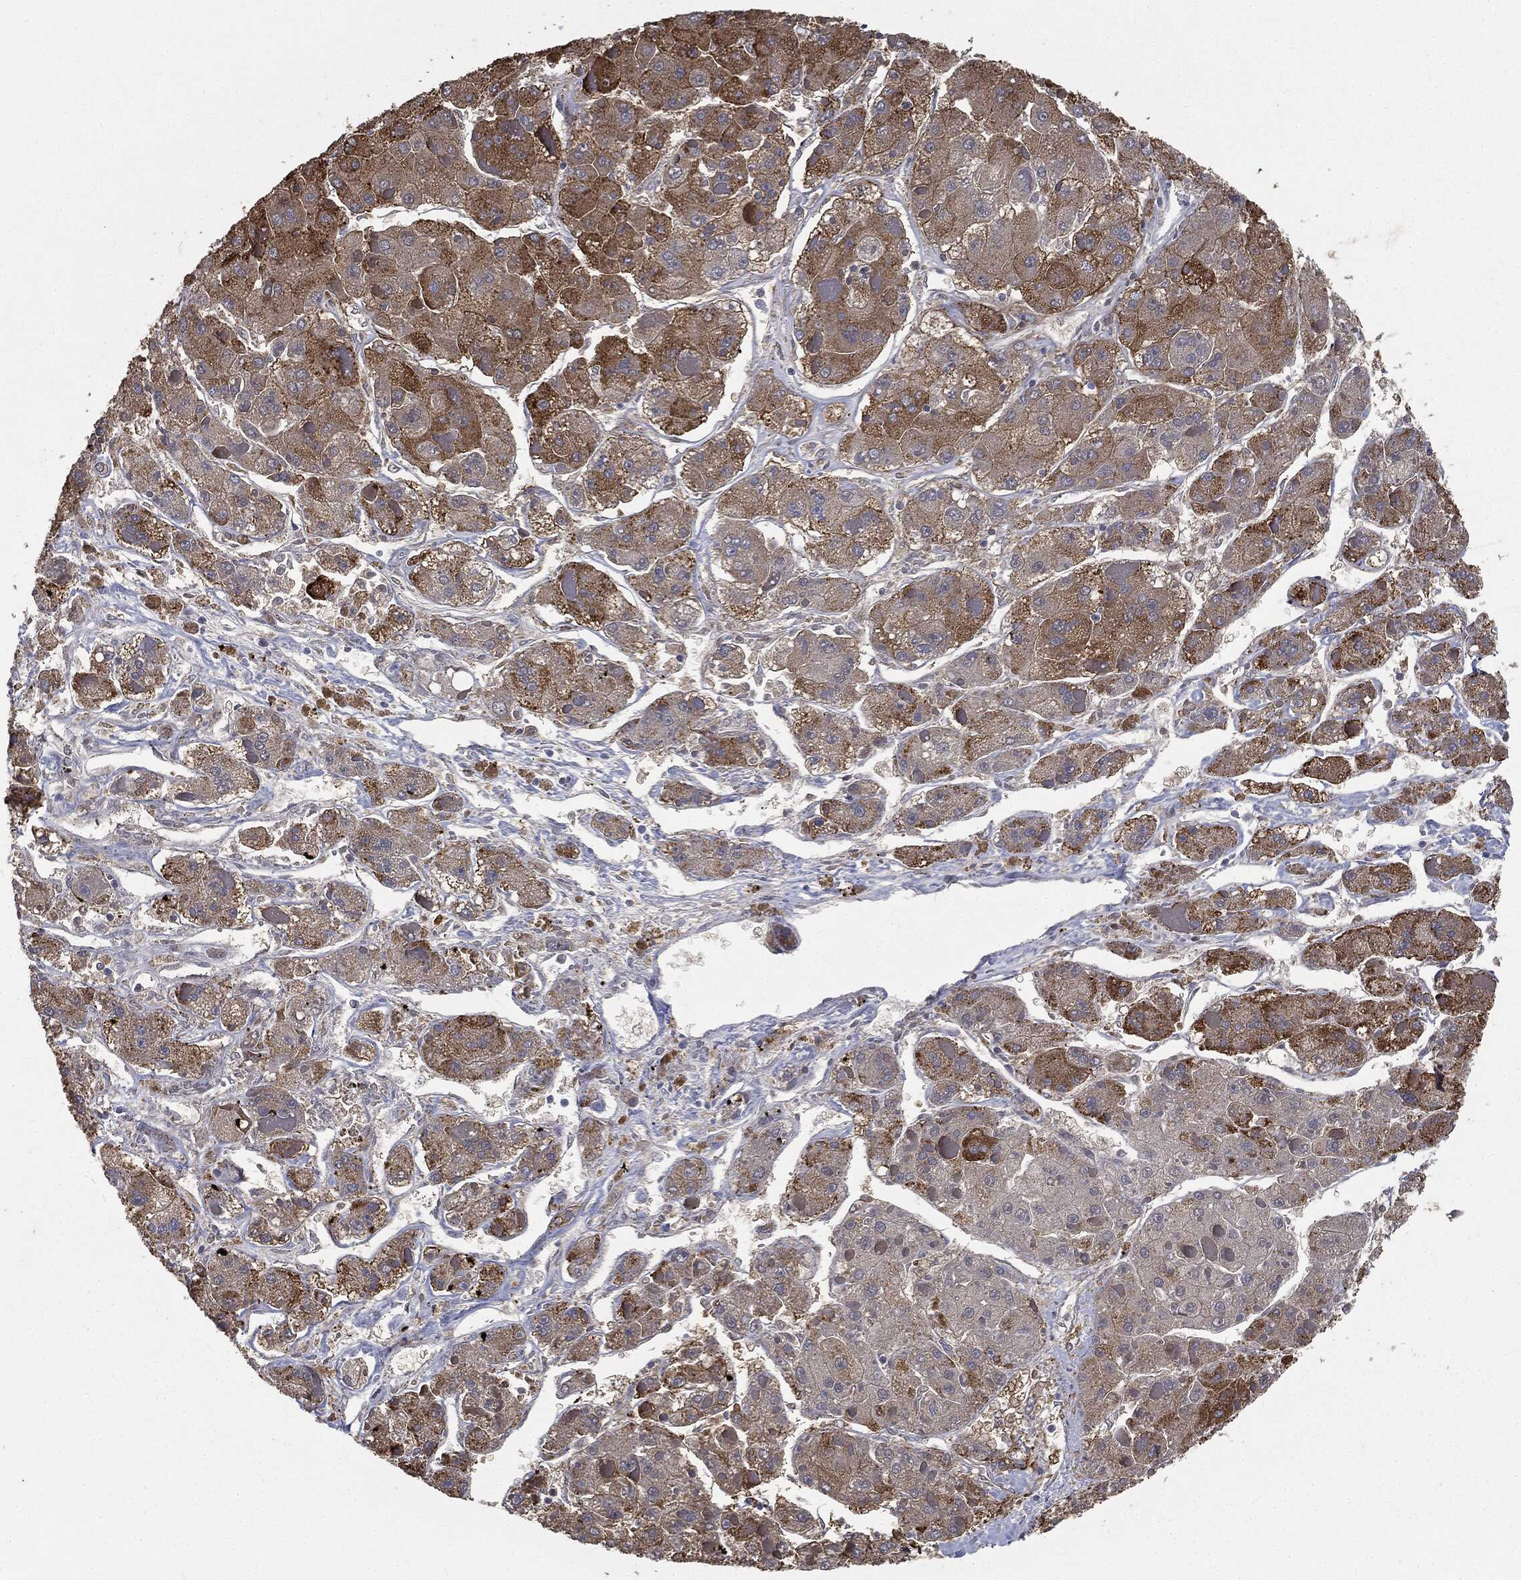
{"staining": {"intensity": "strong", "quantity": ">75%", "location": "cytoplasmic/membranous"}, "tissue": "liver cancer", "cell_type": "Tumor cells", "image_type": "cancer", "snomed": [{"axis": "morphology", "description": "Carcinoma, Hepatocellular, NOS"}, {"axis": "topography", "description": "Liver"}], "caption": "Protein expression analysis of liver hepatocellular carcinoma exhibits strong cytoplasmic/membranous staining in approximately >75% of tumor cells.", "gene": "SLC2A2", "patient": {"sex": "female", "age": 73}}